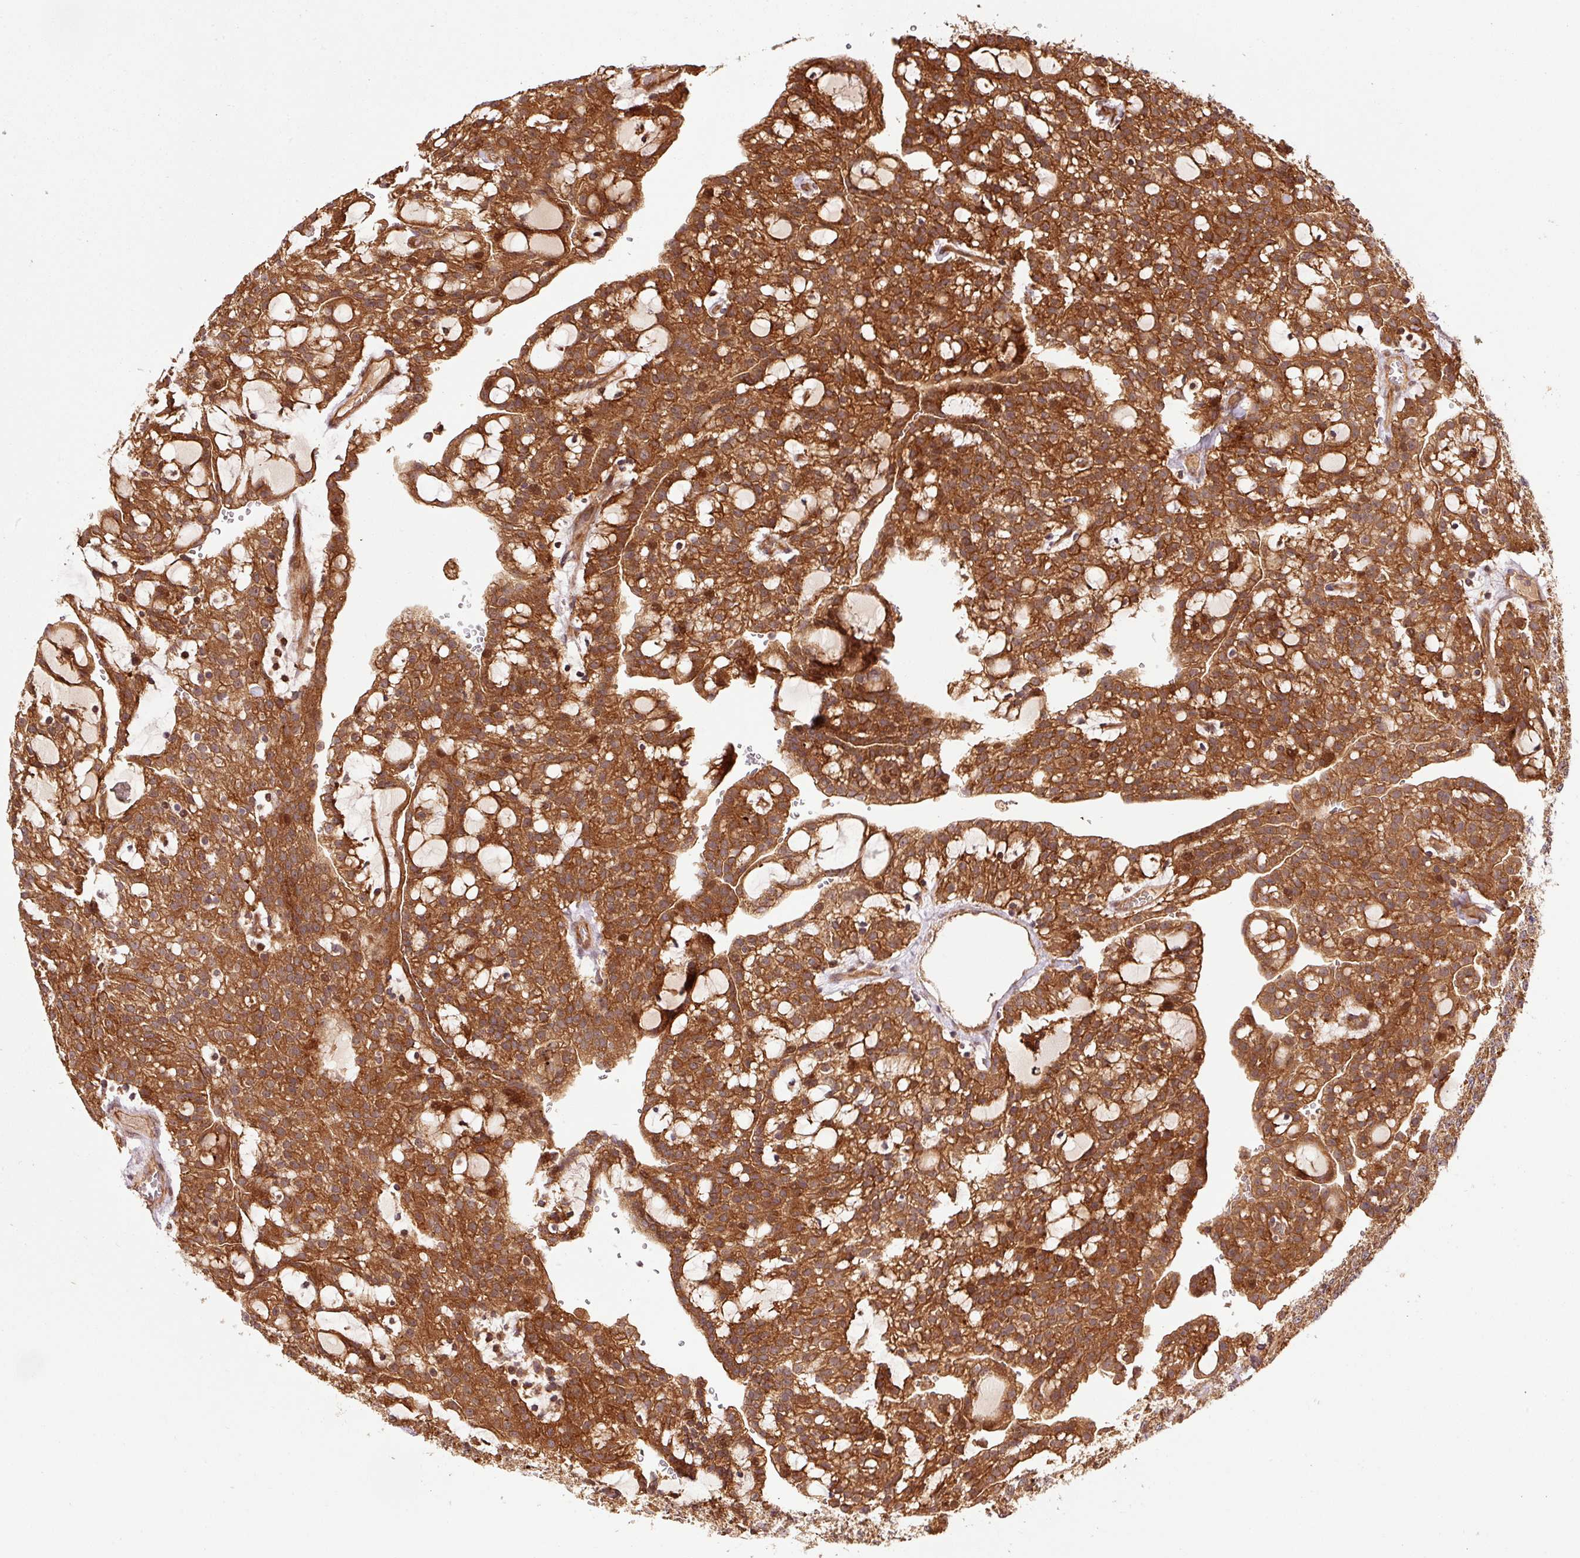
{"staining": {"intensity": "strong", "quantity": ">75%", "location": "cytoplasmic/membranous"}, "tissue": "renal cancer", "cell_type": "Tumor cells", "image_type": "cancer", "snomed": [{"axis": "morphology", "description": "Adenocarcinoma, NOS"}, {"axis": "topography", "description": "Kidney"}], "caption": "Immunohistochemistry (IHC) staining of renal adenocarcinoma, which reveals high levels of strong cytoplasmic/membranous staining in about >75% of tumor cells indicating strong cytoplasmic/membranous protein expression. The staining was performed using DAB (3,3'-diaminobenzidine) (brown) for protein detection and nuclei were counterstained in hematoxylin (blue).", "gene": "OXER1", "patient": {"sex": "male", "age": 63}}